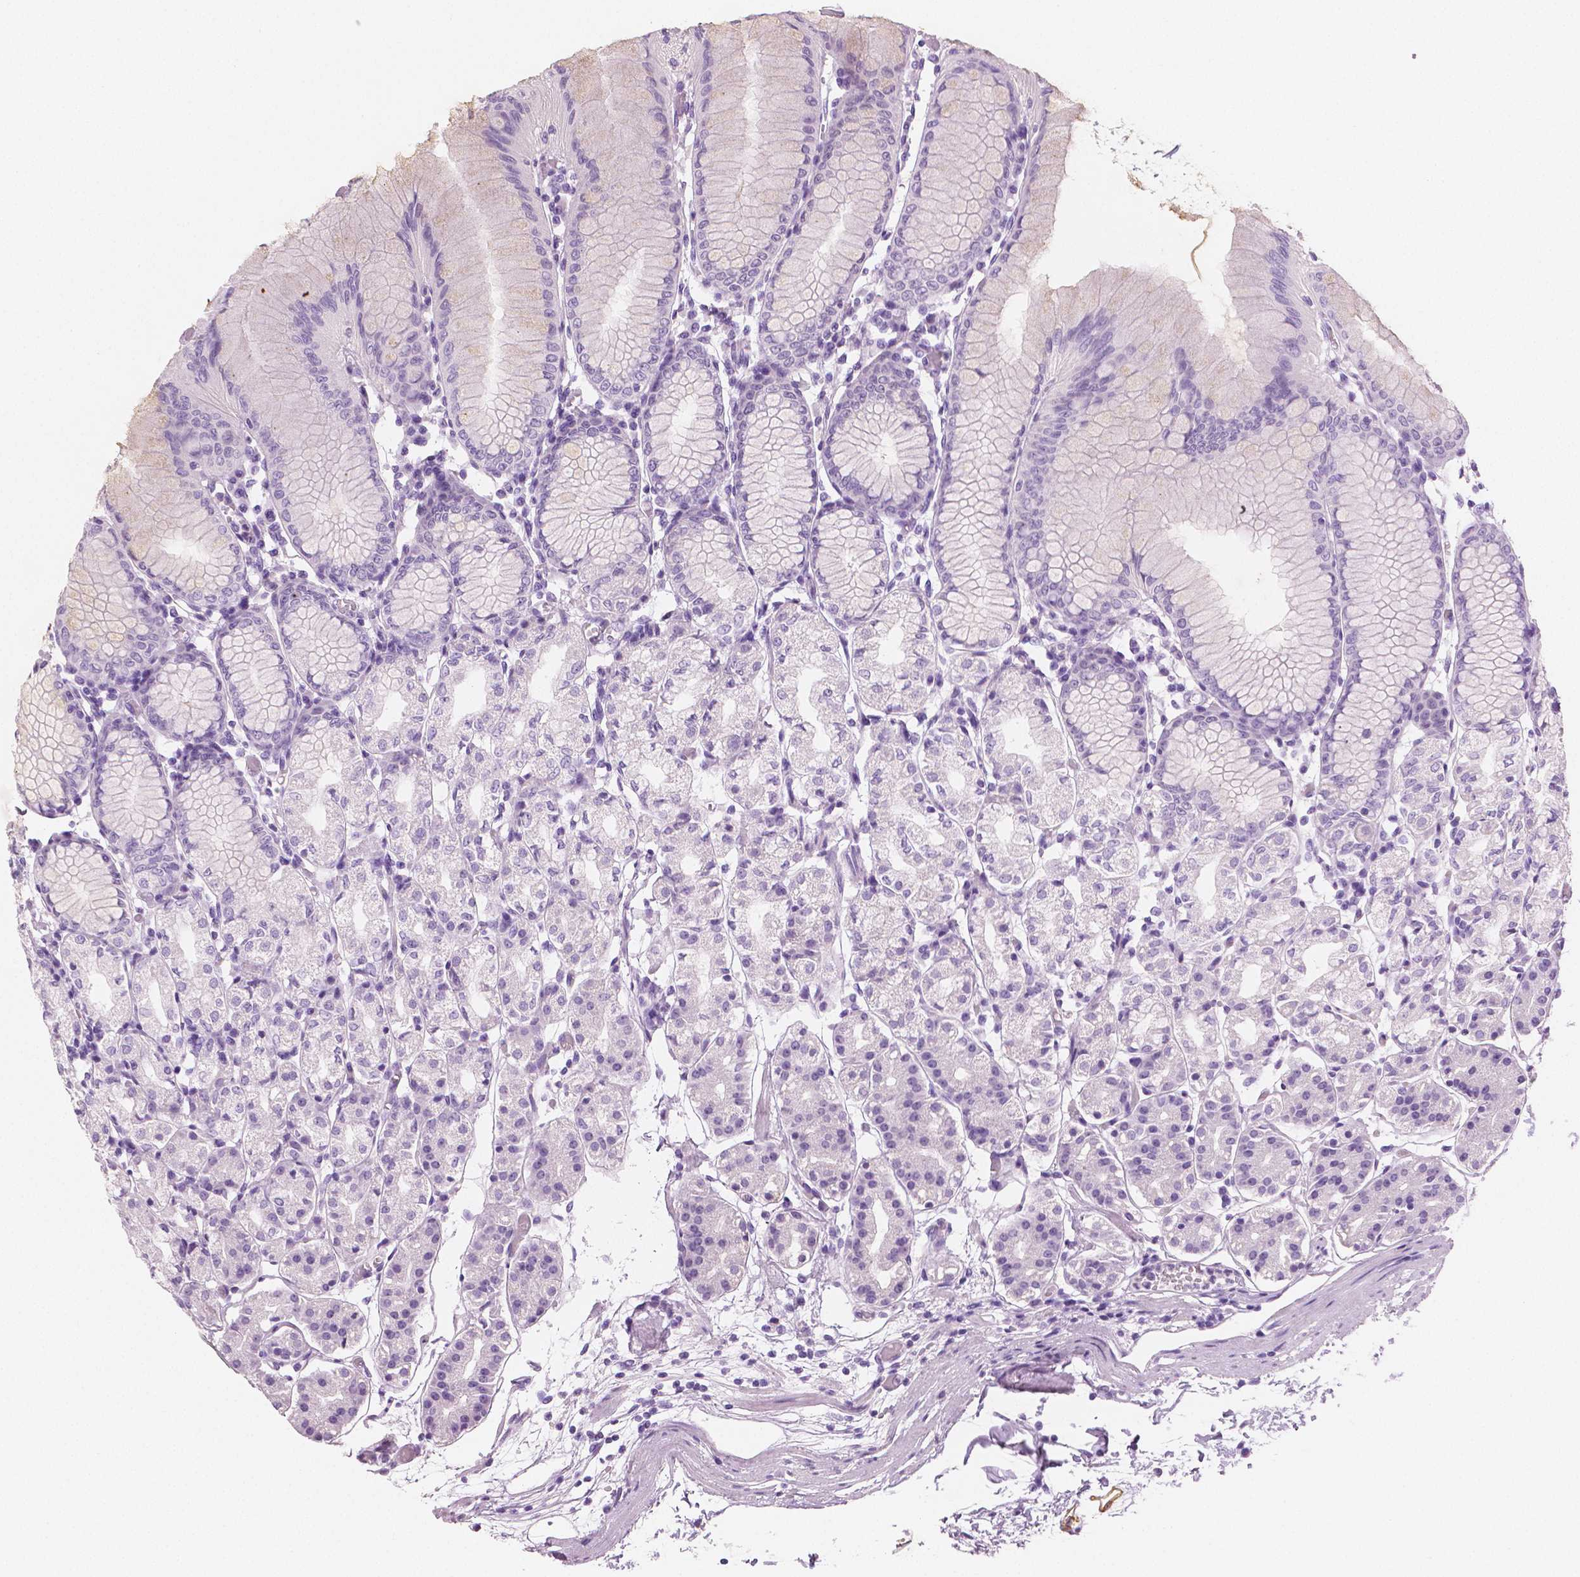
{"staining": {"intensity": "negative", "quantity": "none", "location": "none"}, "tissue": "stomach", "cell_type": "Glandular cells", "image_type": "normal", "snomed": [{"axis": "morphology", "description": "Normal tissue, NOS"}, {"axis": "topography", "description": "Stomach"}], "caption": "A micrograph of stomach stained for a protein reveals no brown staining in glandular cells. The staining was performed using DAB (3,3'-diaminobenzidine) to visualize the protein expression in brown, while the nuclei were stained in blue with hematoxylin (Magnification: 20x).", "gene": "PLIN4", "patient": {"sex": "female", "age": 57}}